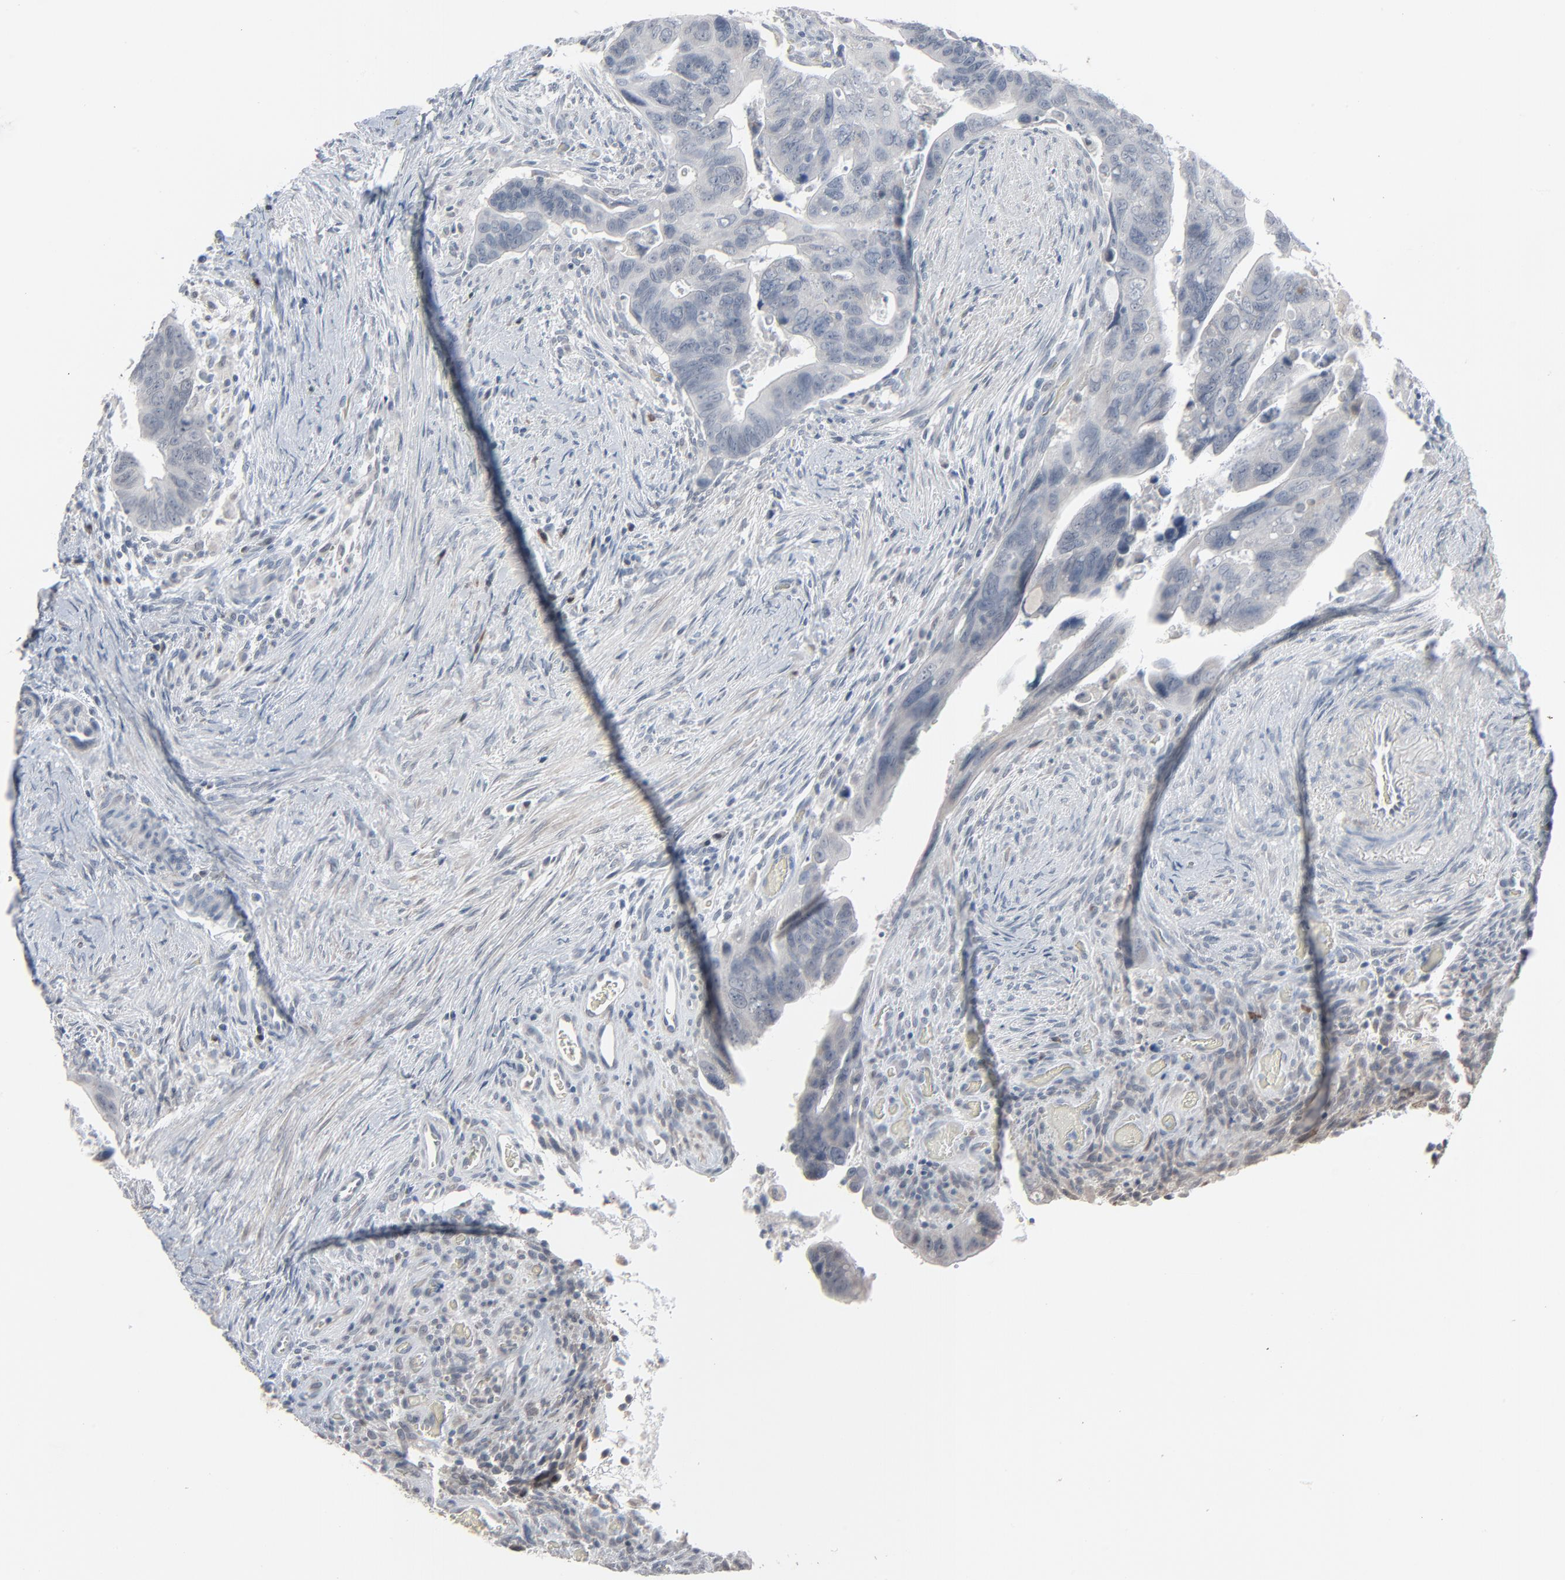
{"staining": {"intensity": "negative", "quantity": "none", "location": "none"}, "tissue": "colorectal cancer", "cell_type": "Tumor cells", "image_type": "cancer", "snomed": [{"axis": "morphology", "description": "Adenocarcinoma, NOS"}, {"axis": "topography", "description": "Rectum"}], "caption": "IHC histopathology image of neoplastic tissue: colorectal cancer (adenocarcinoma) stained with DAB (3,3'-diaminobenzidine) reveals no significant protein positivity in tumor cells. (DAB (3,3'-diaminobenzidine) immunohistochemistry (IHC) visualized using brightfield microscopy, high magnification).", "gene": "SAGE1", "patient": {"sex": "male", "age": 53}}